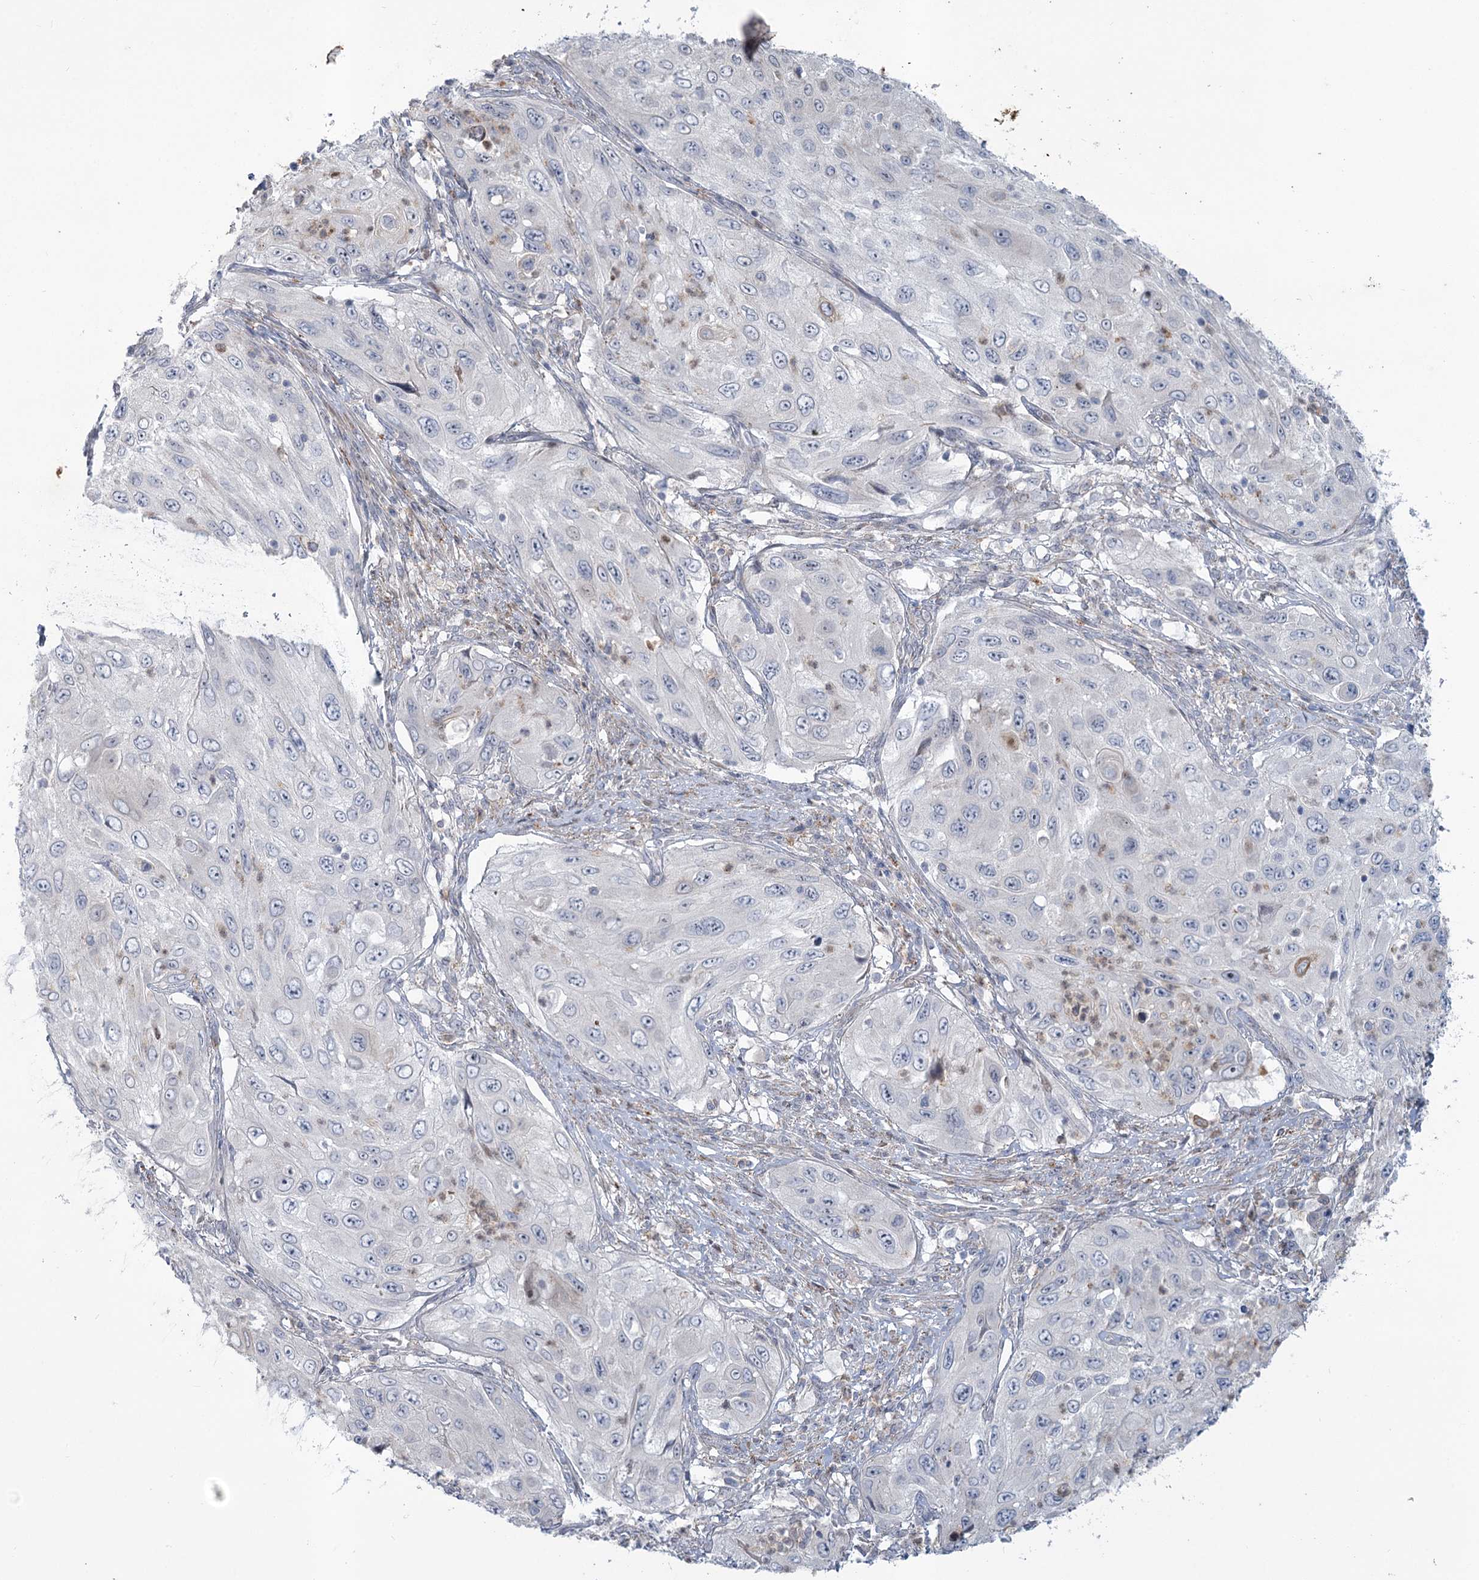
{"staining": {"intensity": "negative", "quantity": "none", "location": "none"}, "tissue": "cervical cancer", "cell_type": "Tumor cells", "image_type": "cancer", "snomed": [{"axis": "morphology", "description": "Squamous cell carcinoma, NOS"}, {"axis": "topography", "description": "Cervix"}], "caption": "High power microscopy histopathology image of an immunohistochemistry (IHC) photomicrograph of cervical cancer (squamous cell carcinoma), revealing no significant expression in tumor cells.", "gene": "MTG1", "patient": {"sex": "female", "age": 42}}